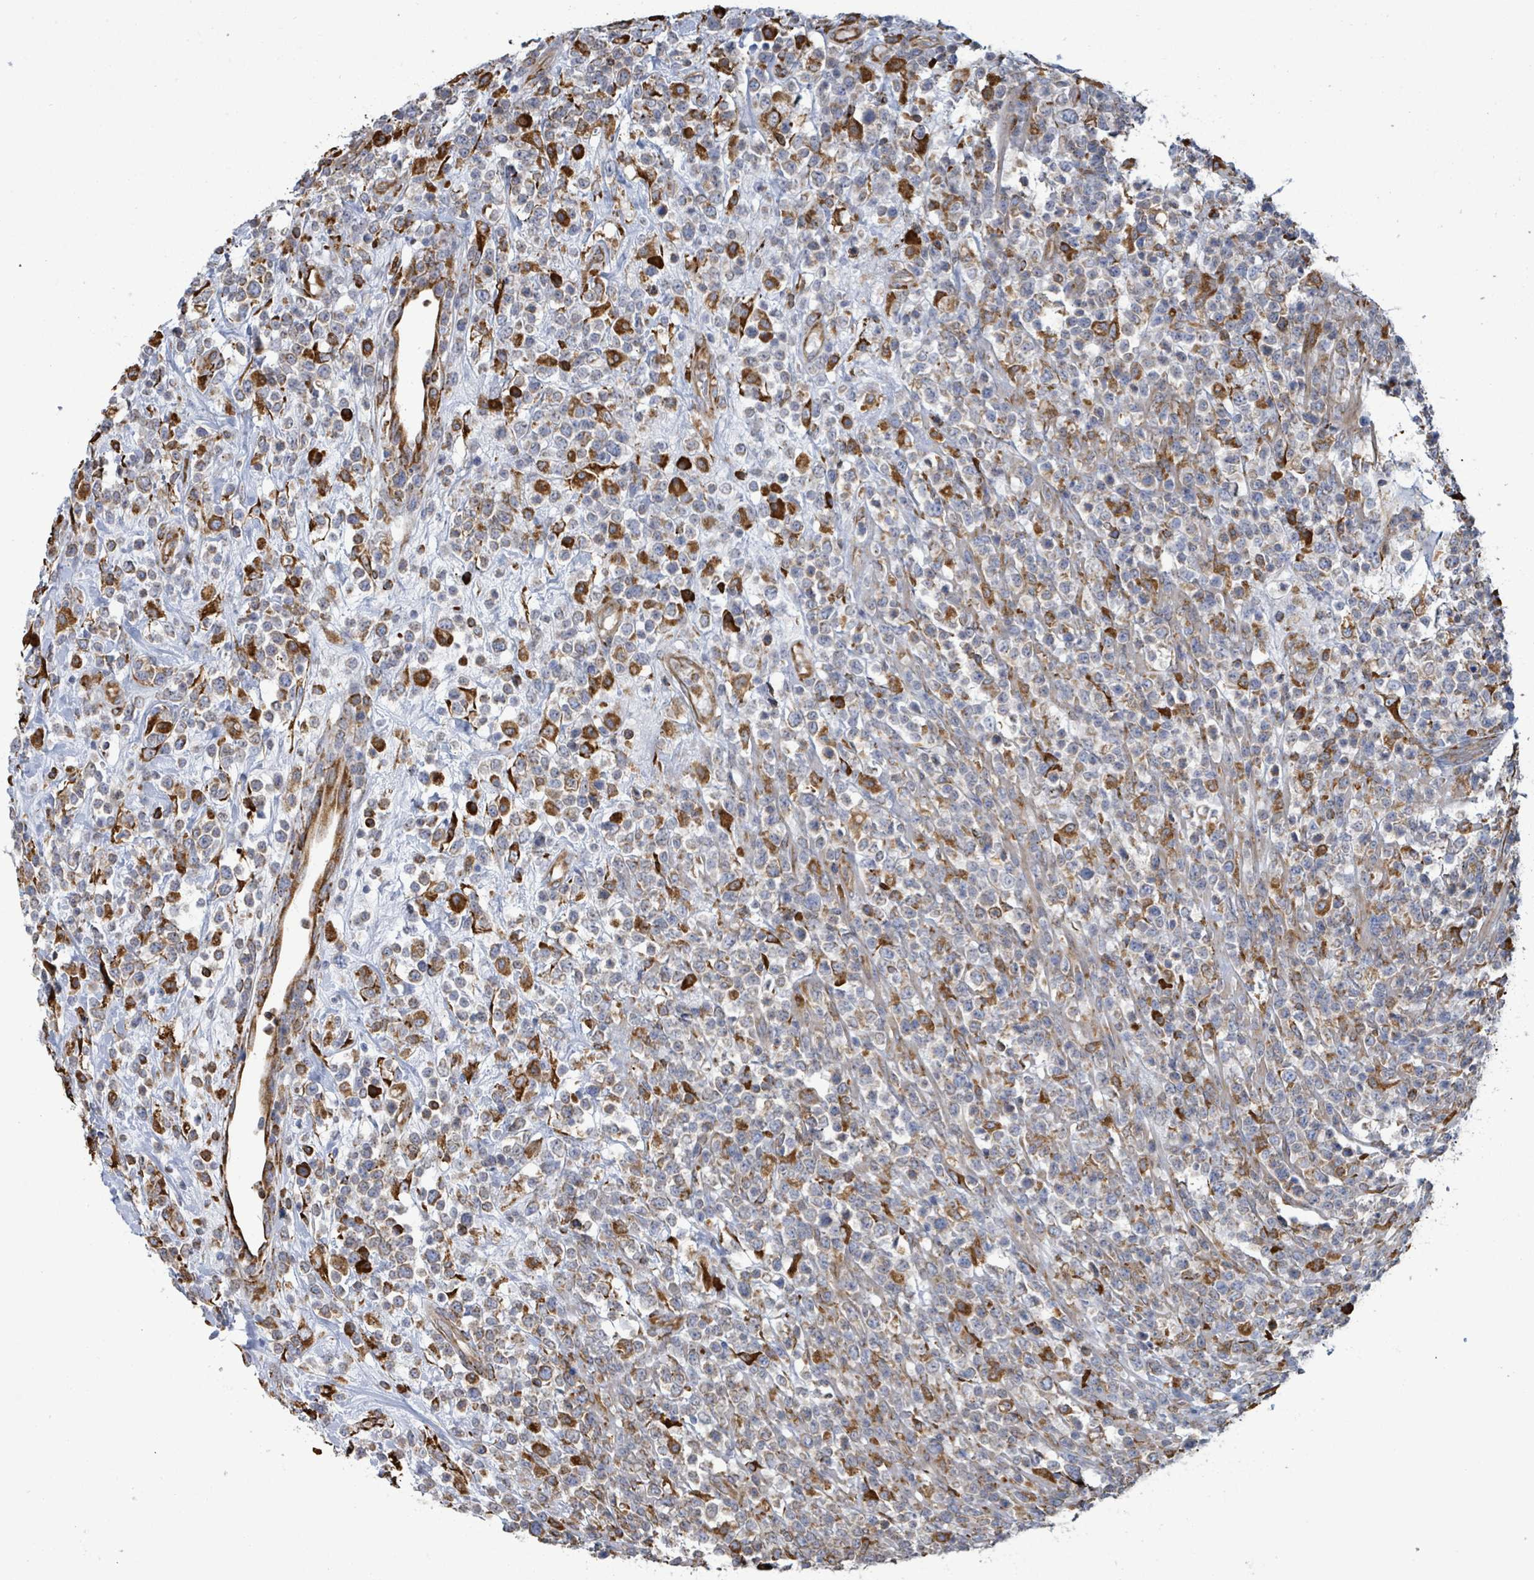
{"staining": {"intensity": "strong", "quantity": "<25%", "location": "cytoplasmic/membranous"}, "tissue": "lymphoma", "cell_type": "Tumor cells", "image_type": "cancer", "snomed": [{"axis": "morphology", "description": "Malignant lymphoma, non-Hodgkin's type, High grade"}, {"axis": "topography", "description": "Colon"}], "caption": "Malignant lymphoma, non-Hodgkin's type (high-grade) stained for a protein reveals strong cytoplasmic/membranous positivity in tumor cells.", "gene": "RFPL4A", "patient": {"sex": "female", "age": 53}}